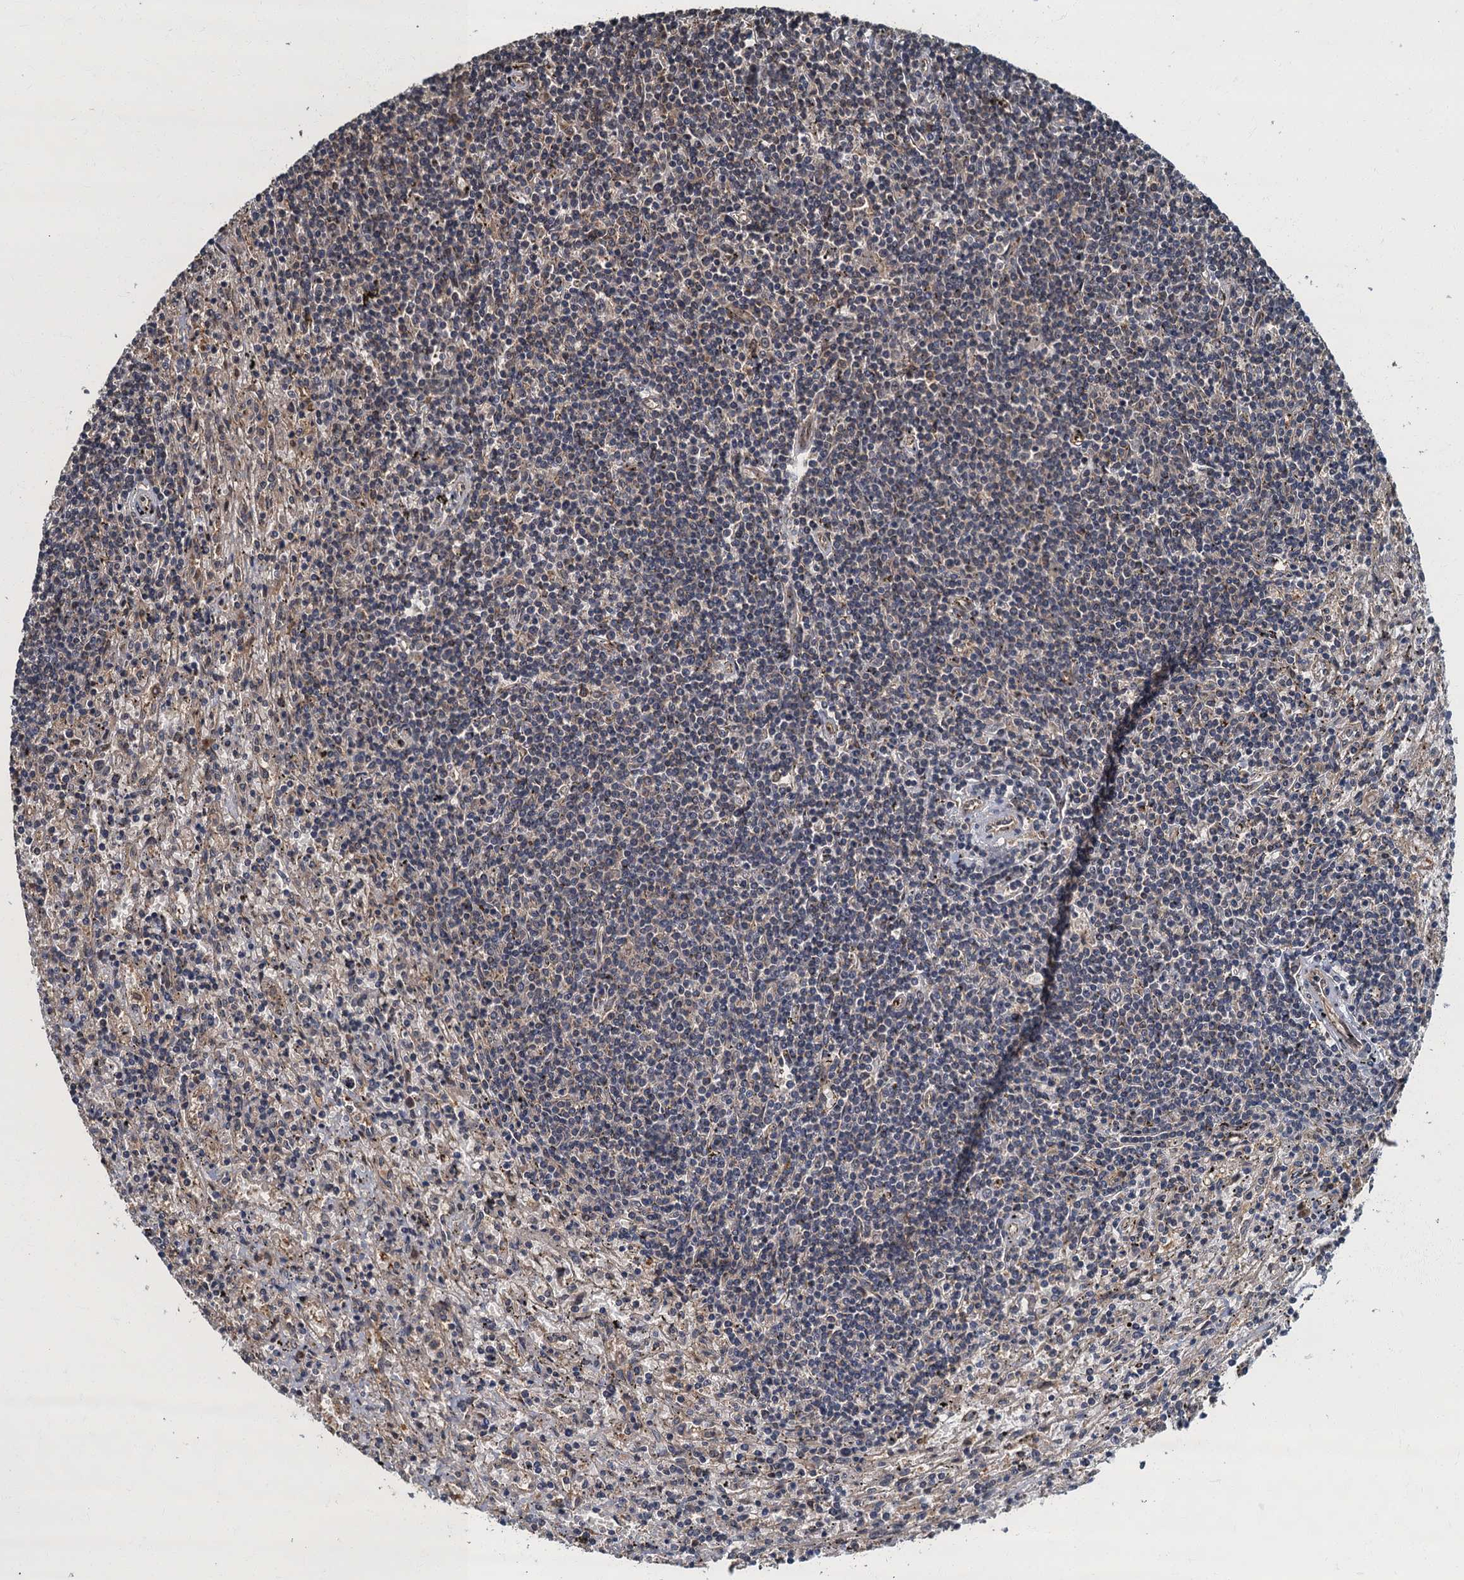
{"staining": {"intensity": "negative", "quantity": "none", "location": "none"}, "tissue": "lymphoma", "cell_type": "Tumor cells", "image_type": "cancer", "snomed": [{"axis": "morphology", "description": "Malignant lymphoma, non-Hodgkin's type, Low grade"}, {"axis": "topography", "description": "Spleen"}], "caption": "Image shows no significant protein positivity in tumor cells of malignant lymphoma, non-Hodgkin's type (low-grade).", "gene": "TBCK", "patient": {"sex": "male", "age": 76}}